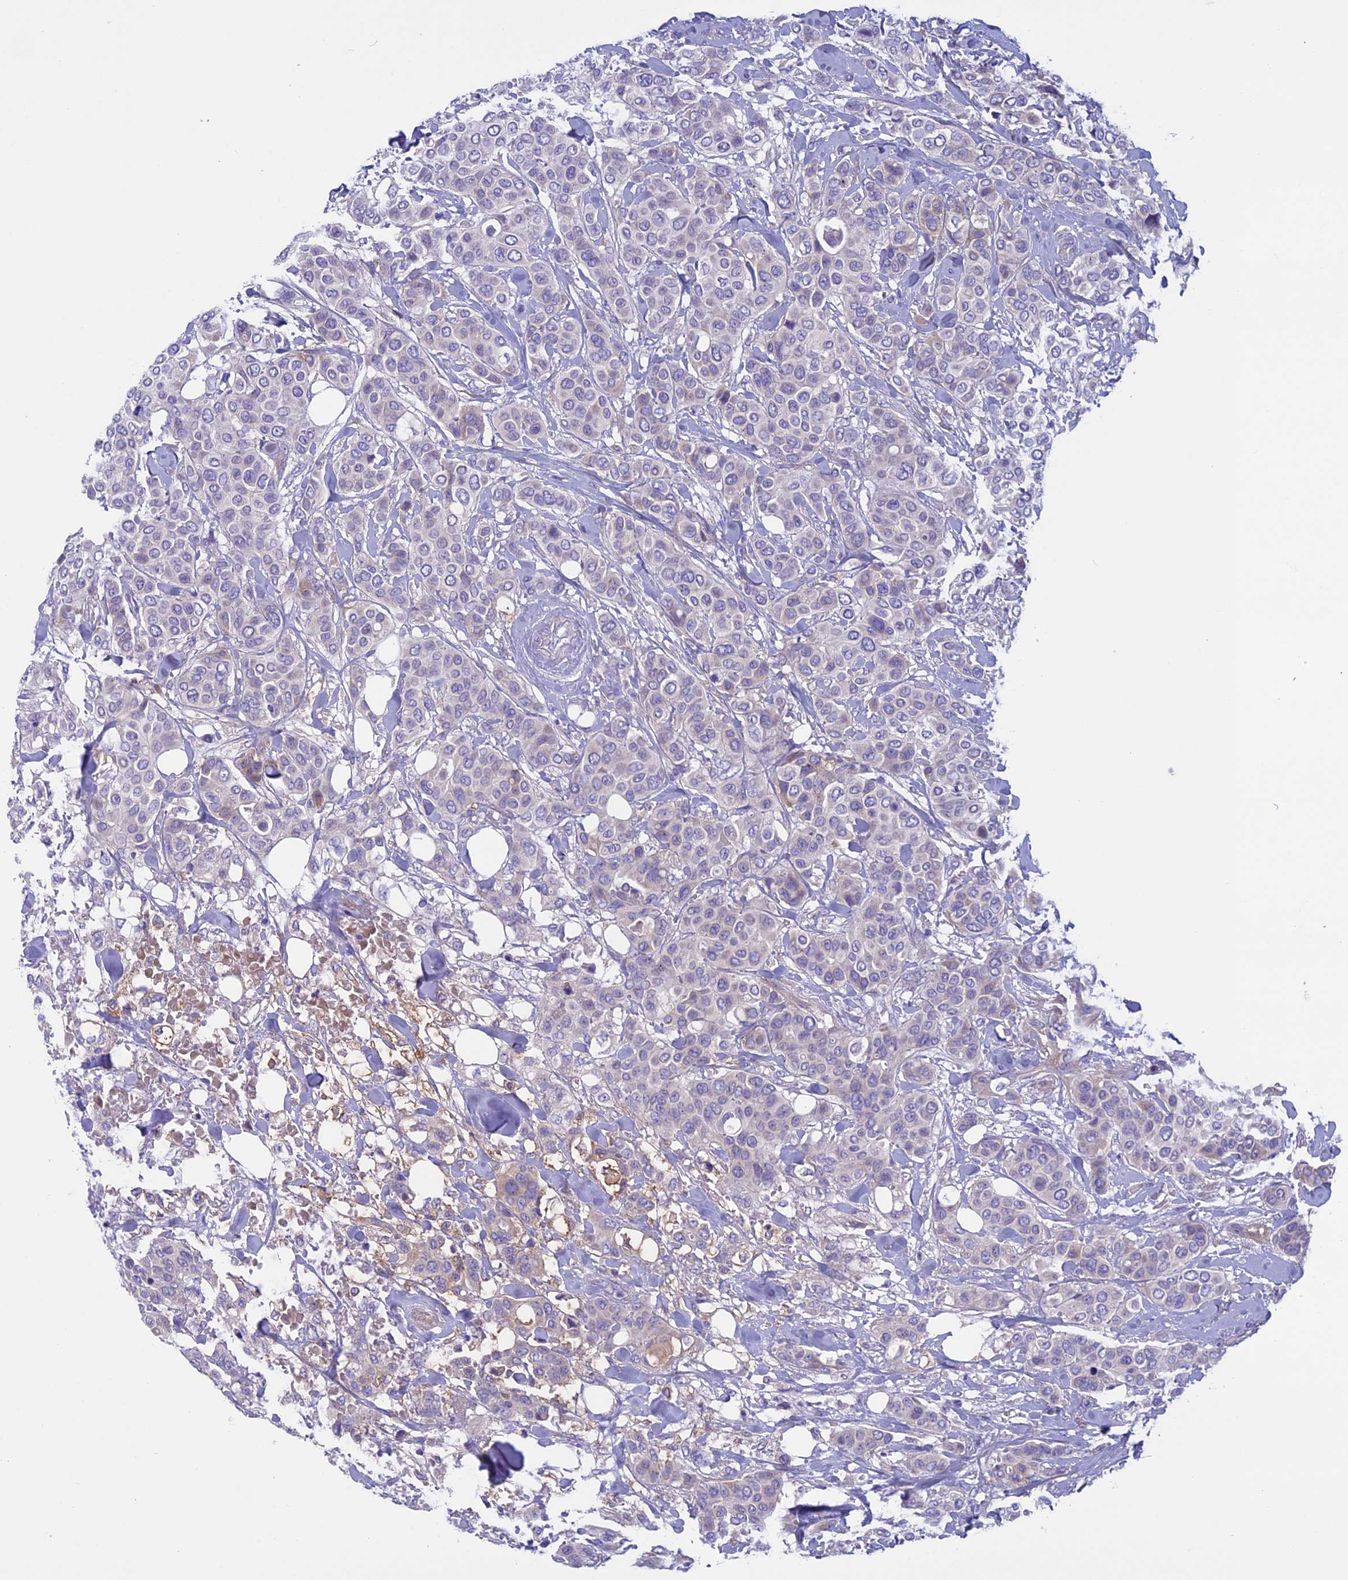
{"staining": {"intensity": "negative", "quantity": "none", "location": "none"}, "tissue": "breast cancer", "cell_type": "Tumor cells", "image_type": "cancer", "snomed": [{"axis": "morphology", "description": "Lobular carcinoma"}, {"axis": "topography", "description": "Breast"}], "caption": "The immunohistochemistry (IHC) micrograph has no significant expression in tumor cells of breast cancer (lobular carcinoma) tissue.", "gene": "DCTN5", "patient": {"sex": "female", "age": 51}}